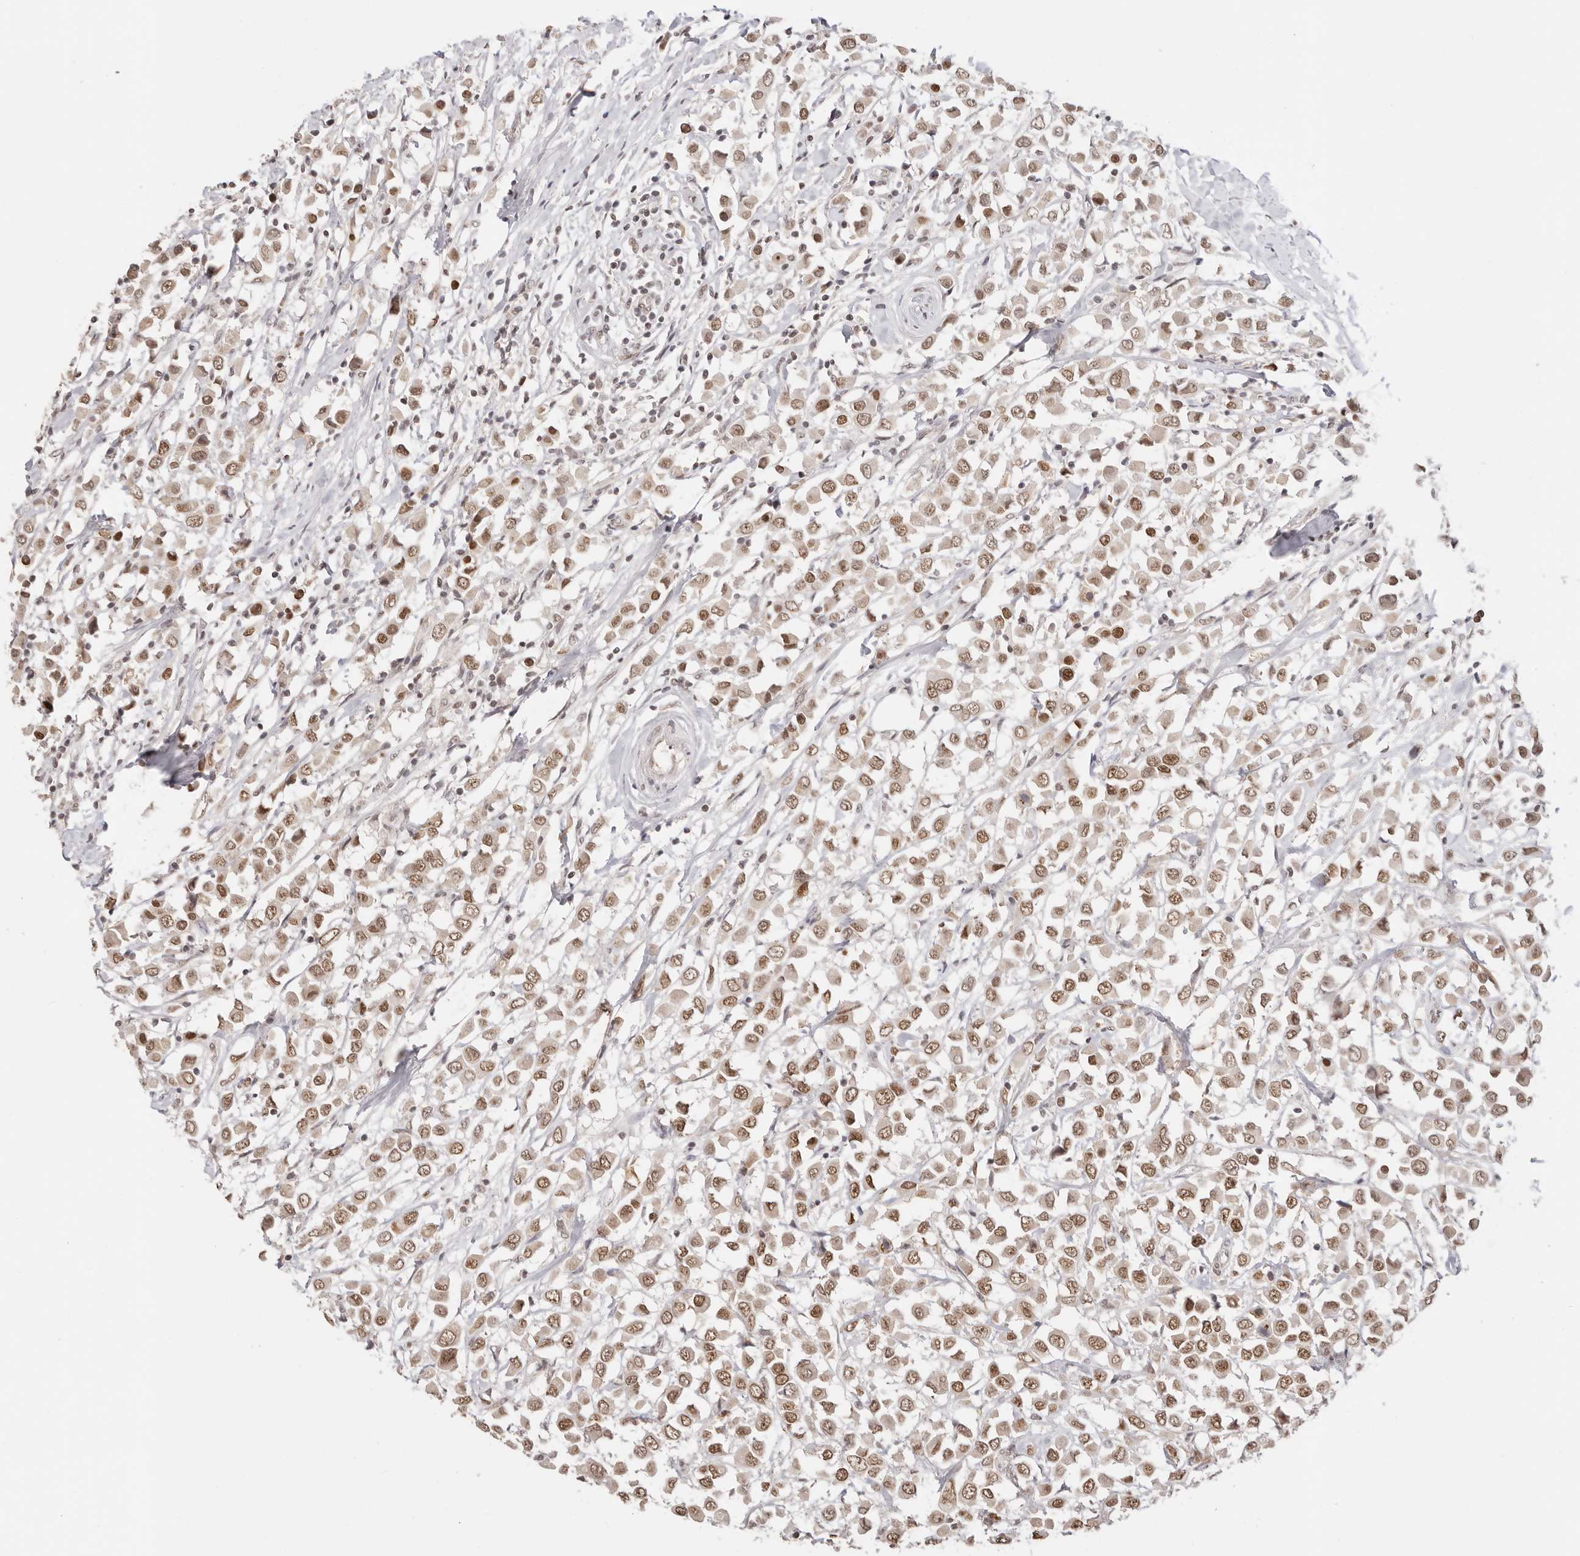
{"staining": {"intensity": "moderate", "quantity": ">75%", "location": "nuclear"}, "tissue": "breast cancer", "cell_type": "Tumor cells", "image_type": "cancer", "snomed": [{"axis": "morphology", "description": "Duct carcinoma"}, {"axis": "topography", "description": "Breast"}], "caption": "Immunohistochemical staining of breast cancer shows moderate nuclear protein staining in approximately >75% of tumor cells.", "gene": "RFC3", "patient": {"sex": "female", "age": 61}}